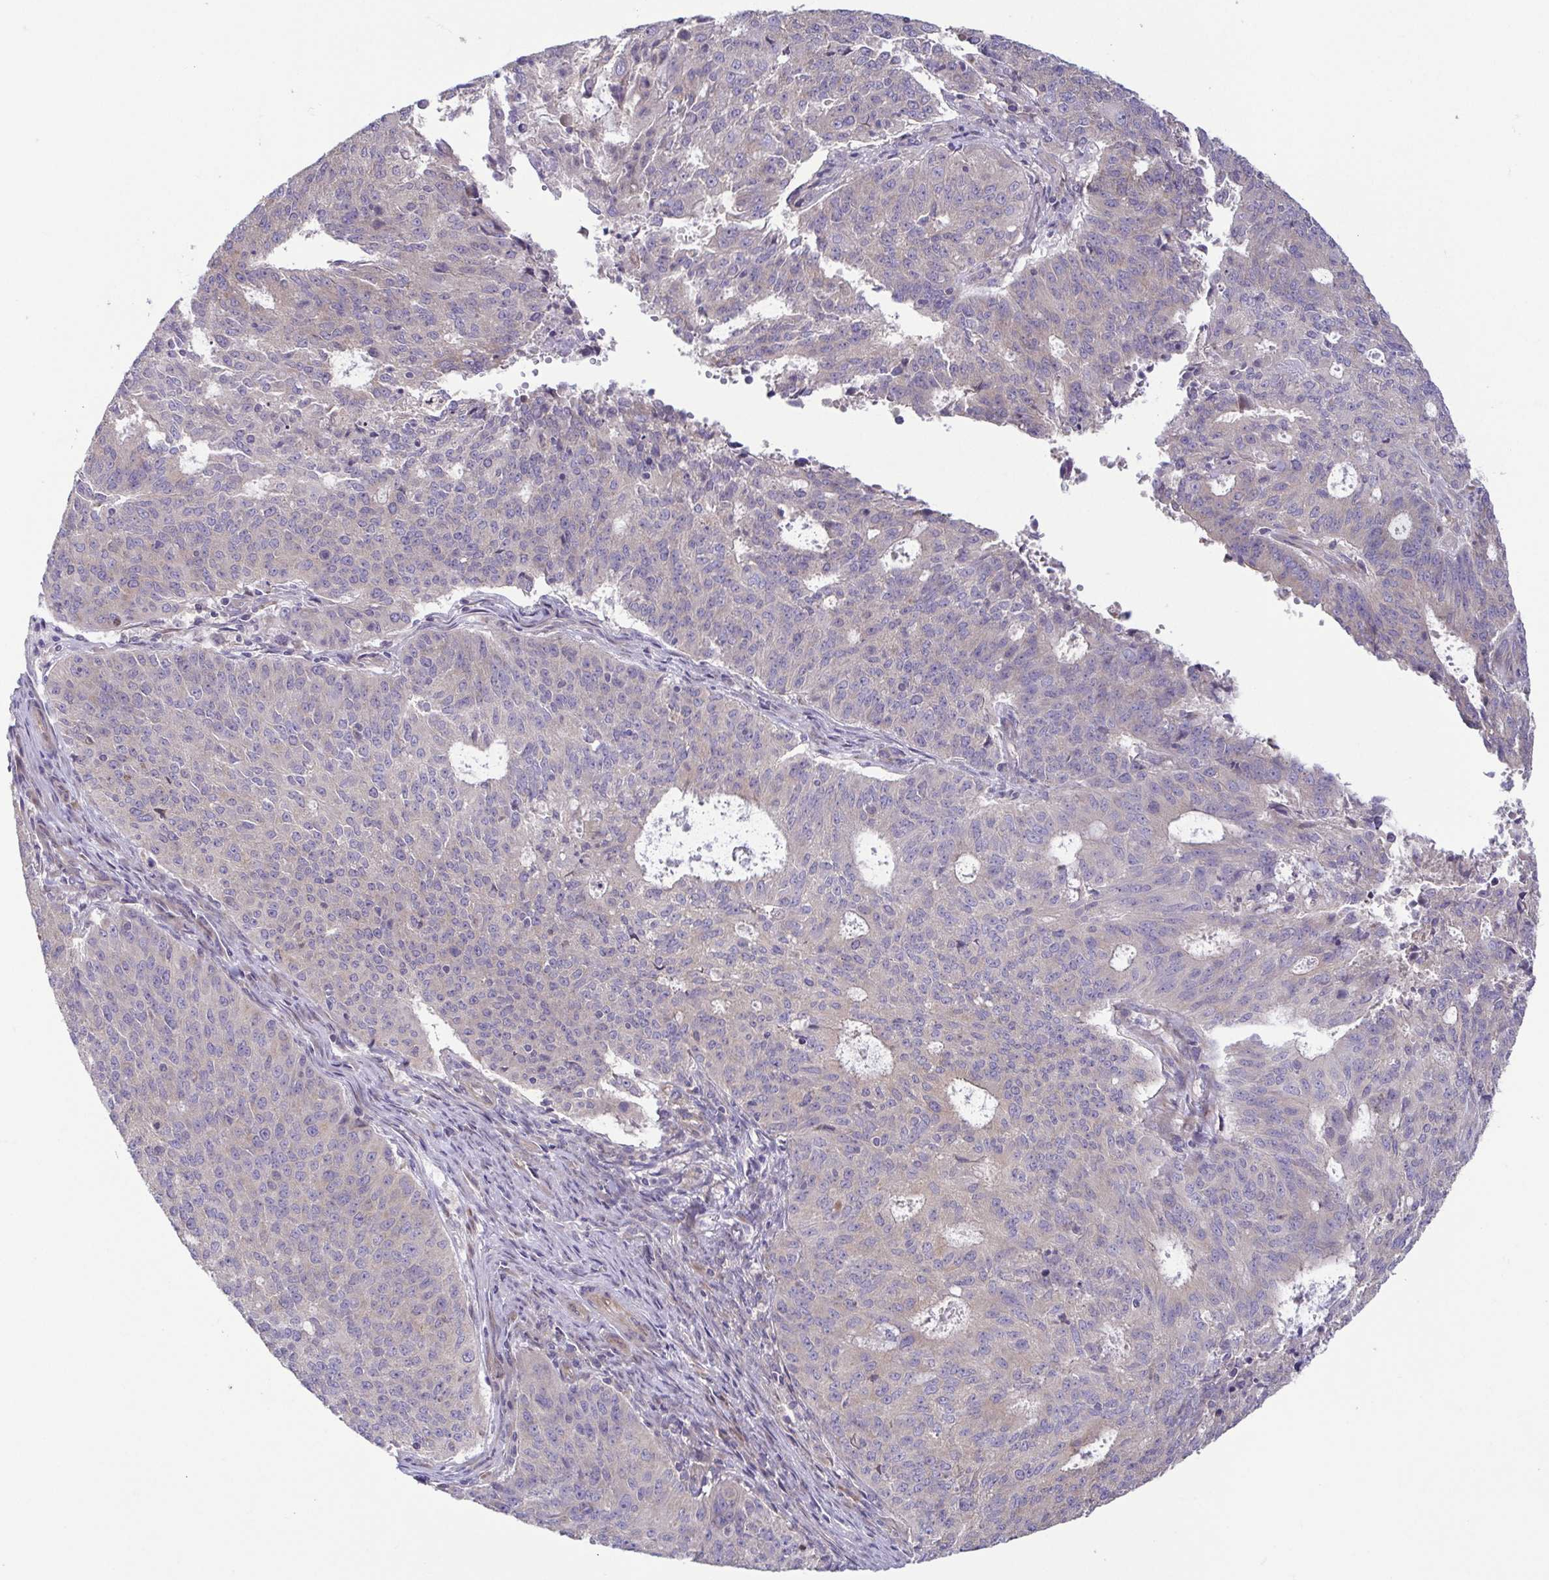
{"staining": {"intensity": "negative", "quantity": "none", "location": "none"}, "tissue": "endometrial cancer", "cell_type": "Tumor cells", "image_type": "cancer", "snomed": [{"axis": "morphology", "description": "Adenocarcinoma, NOS"}, {"axis": "topography", "description": "Endometrium"}], "caption": "This is a micrograph of immunohistochemistry (IHC) staining of endometrial cancer (adenocarcinoma), which shows no staining in tumor cells.", "gene": "LMF2", "patient": {"sex": "female", "age": 82}}